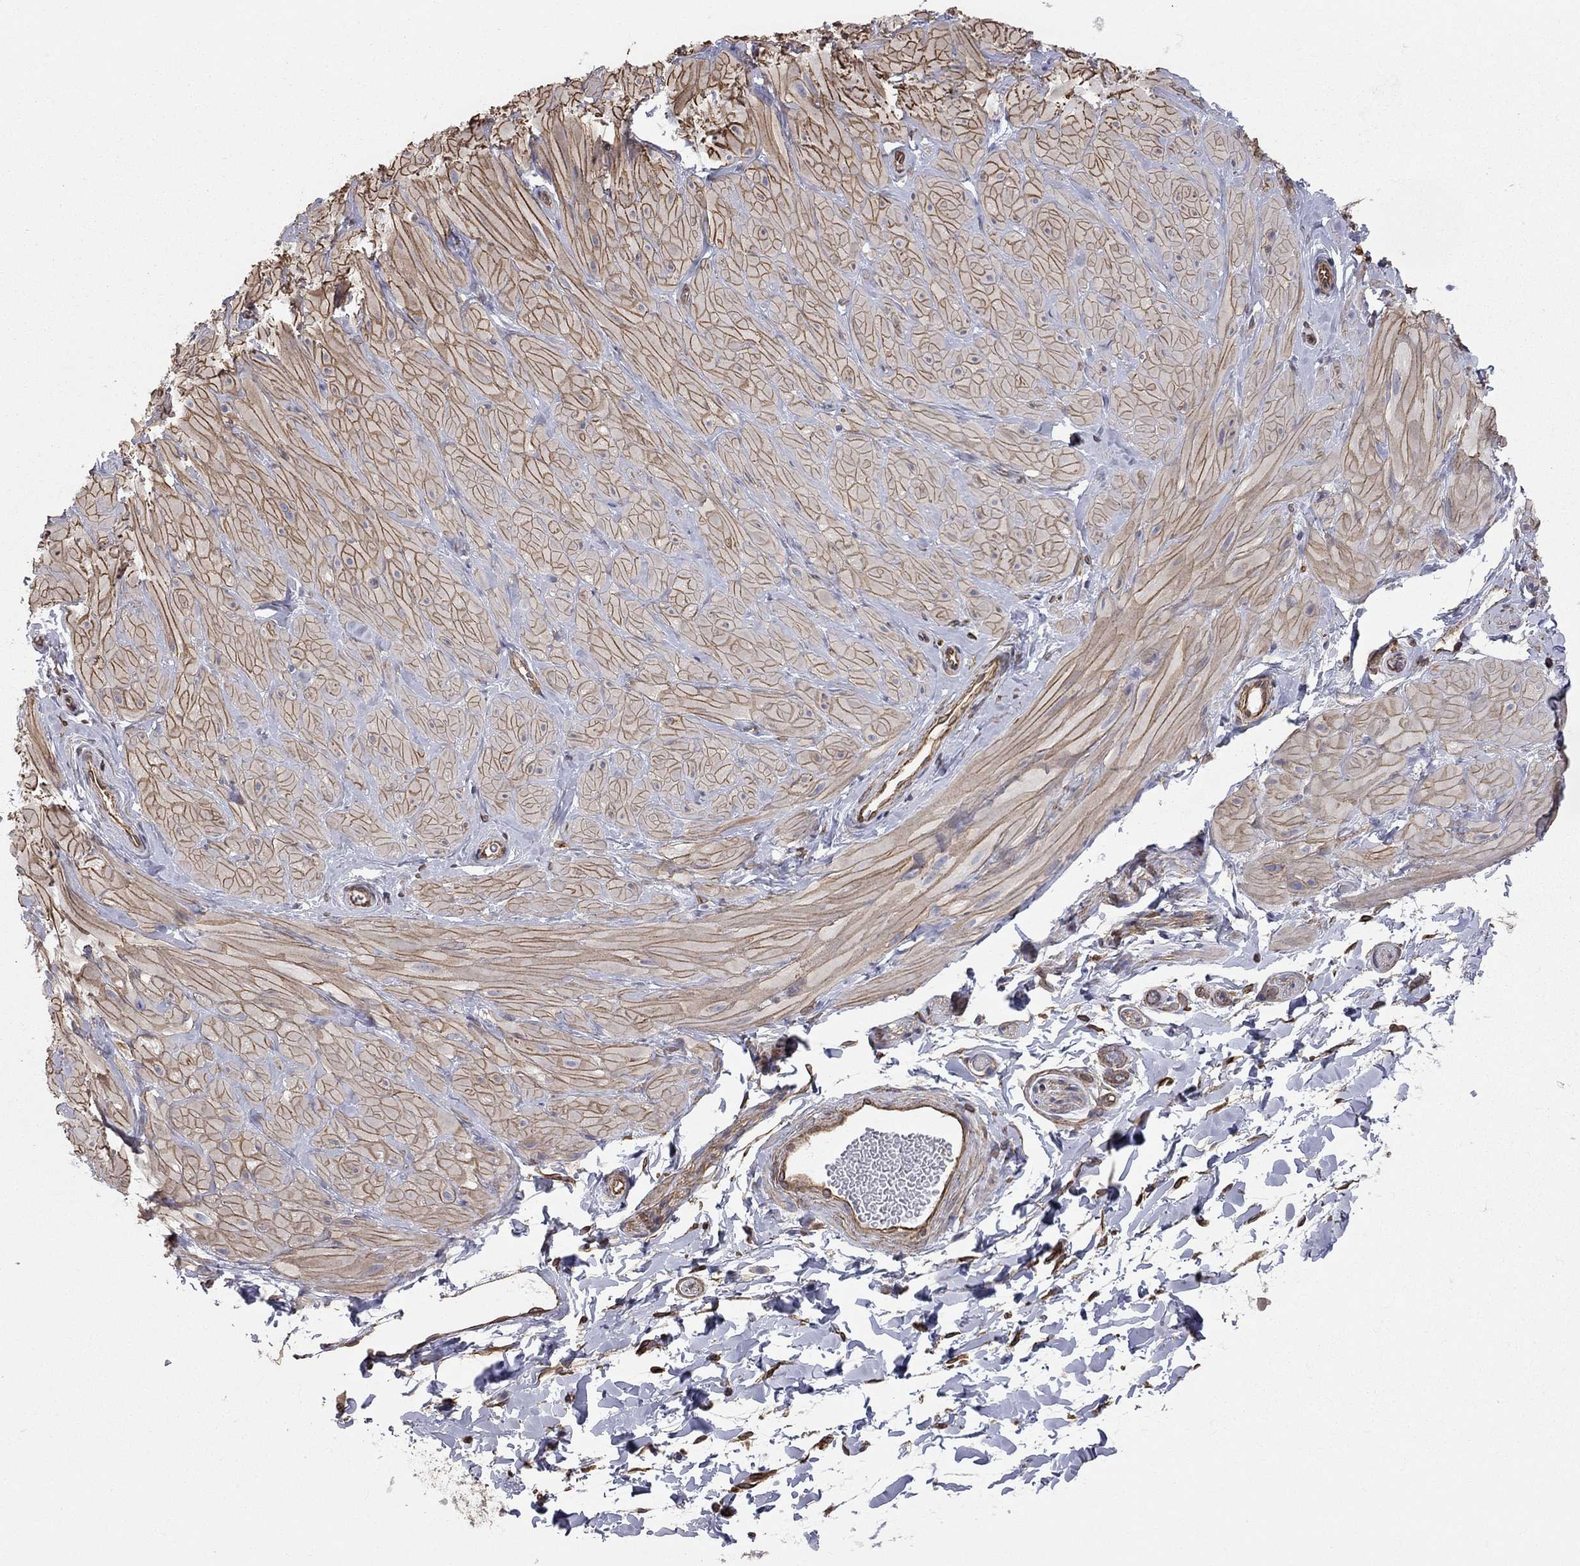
{"staining": {"intensity": "negative", "quantity": "none", "location": "none"}, "tissue": "soft tissue", "cell_type": "Fibroblasts", "image_type": "normal", "snomed": [{"axis": "morphology", "description": "Normal tissue, NOS"}, {"axis": "topography", "description": "Smooth muscle"}, {"axis": "topography", "description": "Peripheral nerve tissue"}], "caption": "The histopathology image exhibits no staining of fibroblasts in benign soft tissue. (Immunohistochemistry, brightfield microscopy, high magnification).", "gene": "BICDL2", "patient": {"sex": "male", "age": 22}}